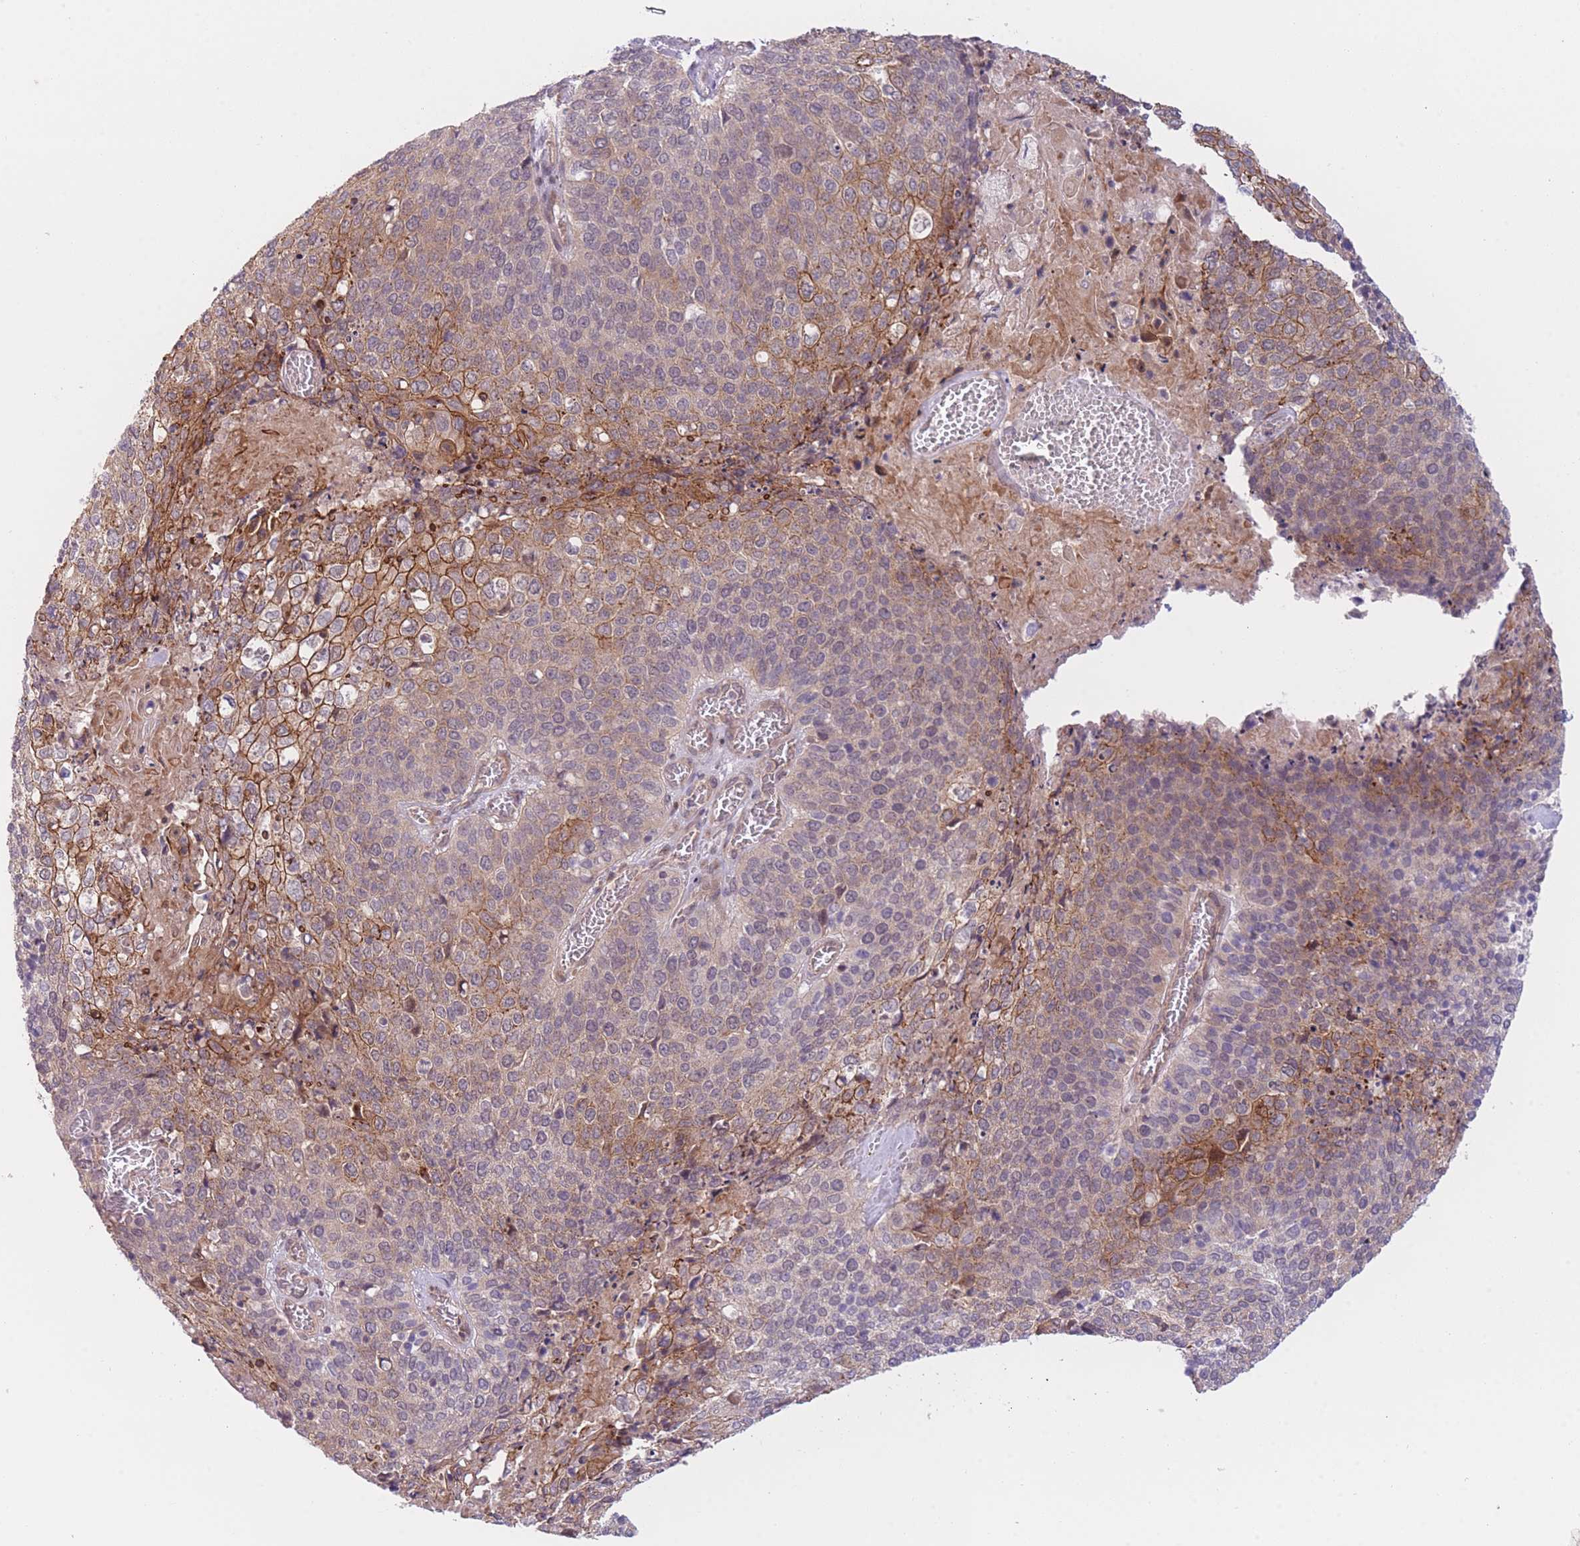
{"staining": {"intensity": "strong", "quantity": "<25%", "location": "cytoplasmic/membranous"}, "tissue": "cervical cancer", "cell_type": "Tumor cells", "image_type": "cancer", "snomed": [{"axis": "morphology", "description": "Squamous cell carcinoma, NOS"}, {"axis": "topography", "description": "Cervix"}], "caption": "Squamous cell carcinoma (cervical) stained with a brown dye demonstrates strong cytoplasmic/membranous positive expression in about <25% of tumor cells.", "gene": "CDC25B", "patient": {"sex": "female", "age": 39}}